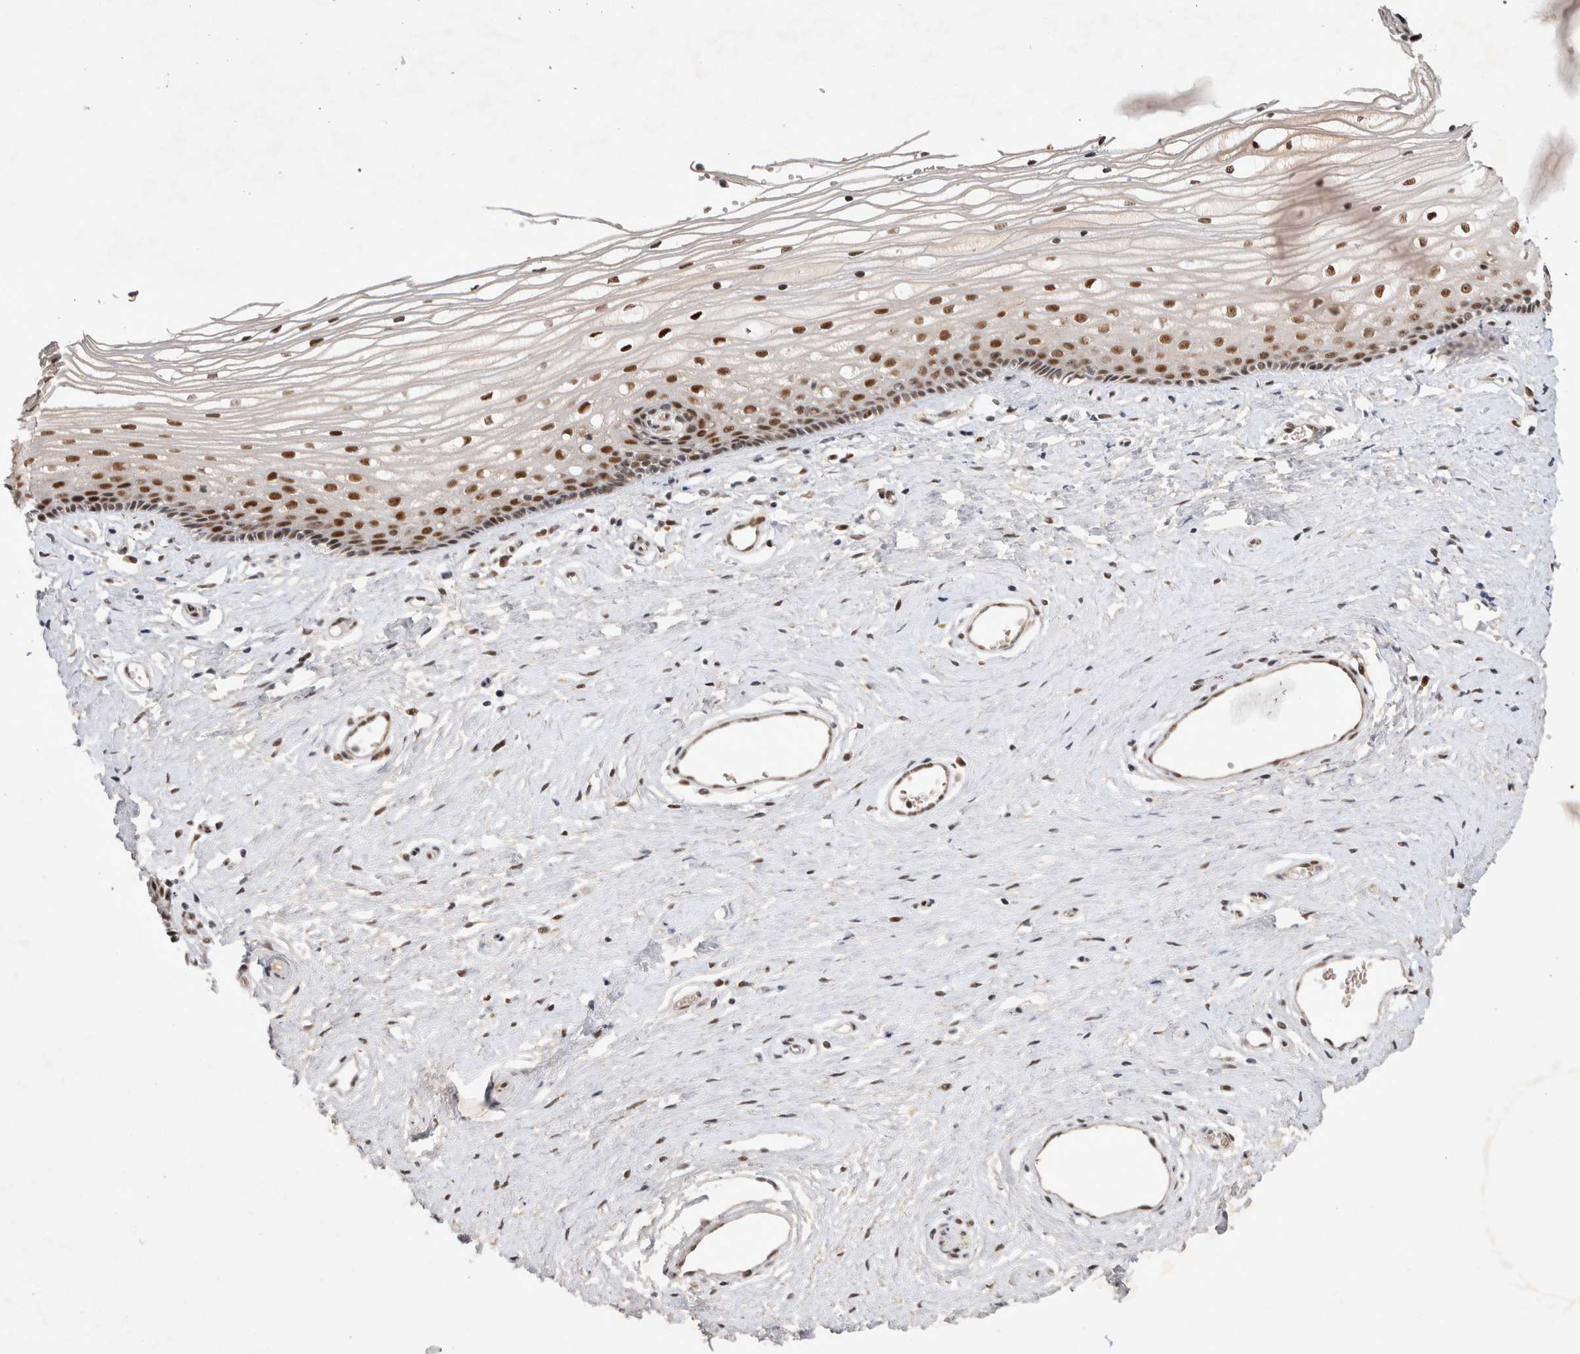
{"staining": {"intensity": "strong", "quantity": ">75%", "location": "nuclear"}, "tissue": "vagina", "cell_type": "Squamous epithelial cells", "image_type": "normal", "snomed": [{"axis": "morphology", "description": "Normal tissue, NOS"}, {"axis": "topography", "description": "Vagina"}], "caption": "Immunohistochemical staining of benign human vagina displays strong nuclear protein expression in about >75% of squamous epithelial cells.", "gene": "HESX1", "patient": {"sex": "female", "age": 46}}